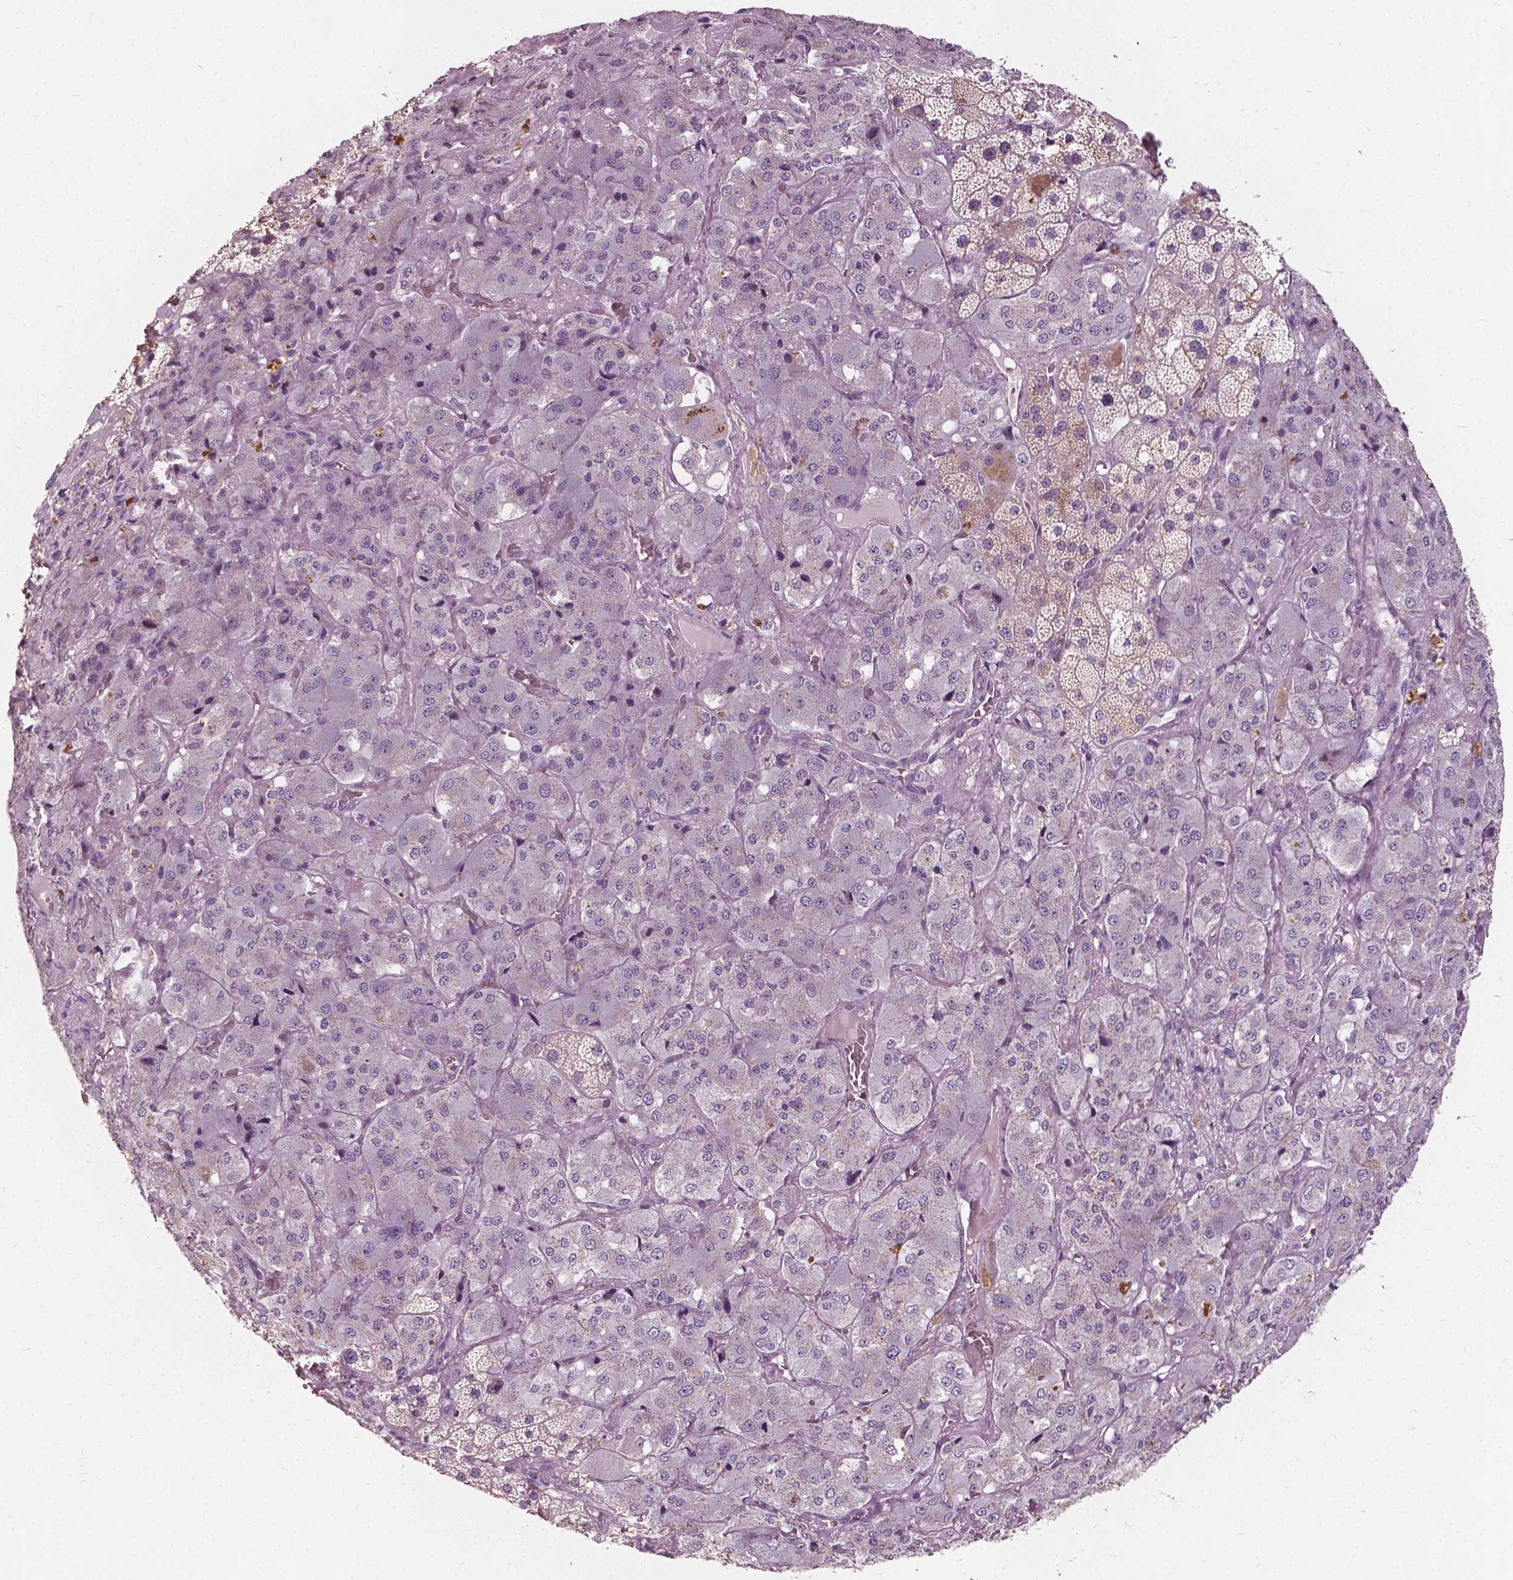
{"staining": {"intensity": "moderate", "quantity": "<25%", "location": "cytoplasmic/membranous"}, "tissue": "adrenal gland", "cell_type": "Glandular cells", "image_type": "normal", "snomed": [{"axis": "morphology", "description": "Normal tissue, NOS"}, {"axis": "topography", "description": "Adrenal gland"}], "caption": "Immunohistochemical staining of benign adrenal gland displays low levels of moderate cytoplasmic/membranous positivity in approximately <25% of glandular cells.", "gene": "ODF3L2", "patient": {"sex": "male", "age": 57}}